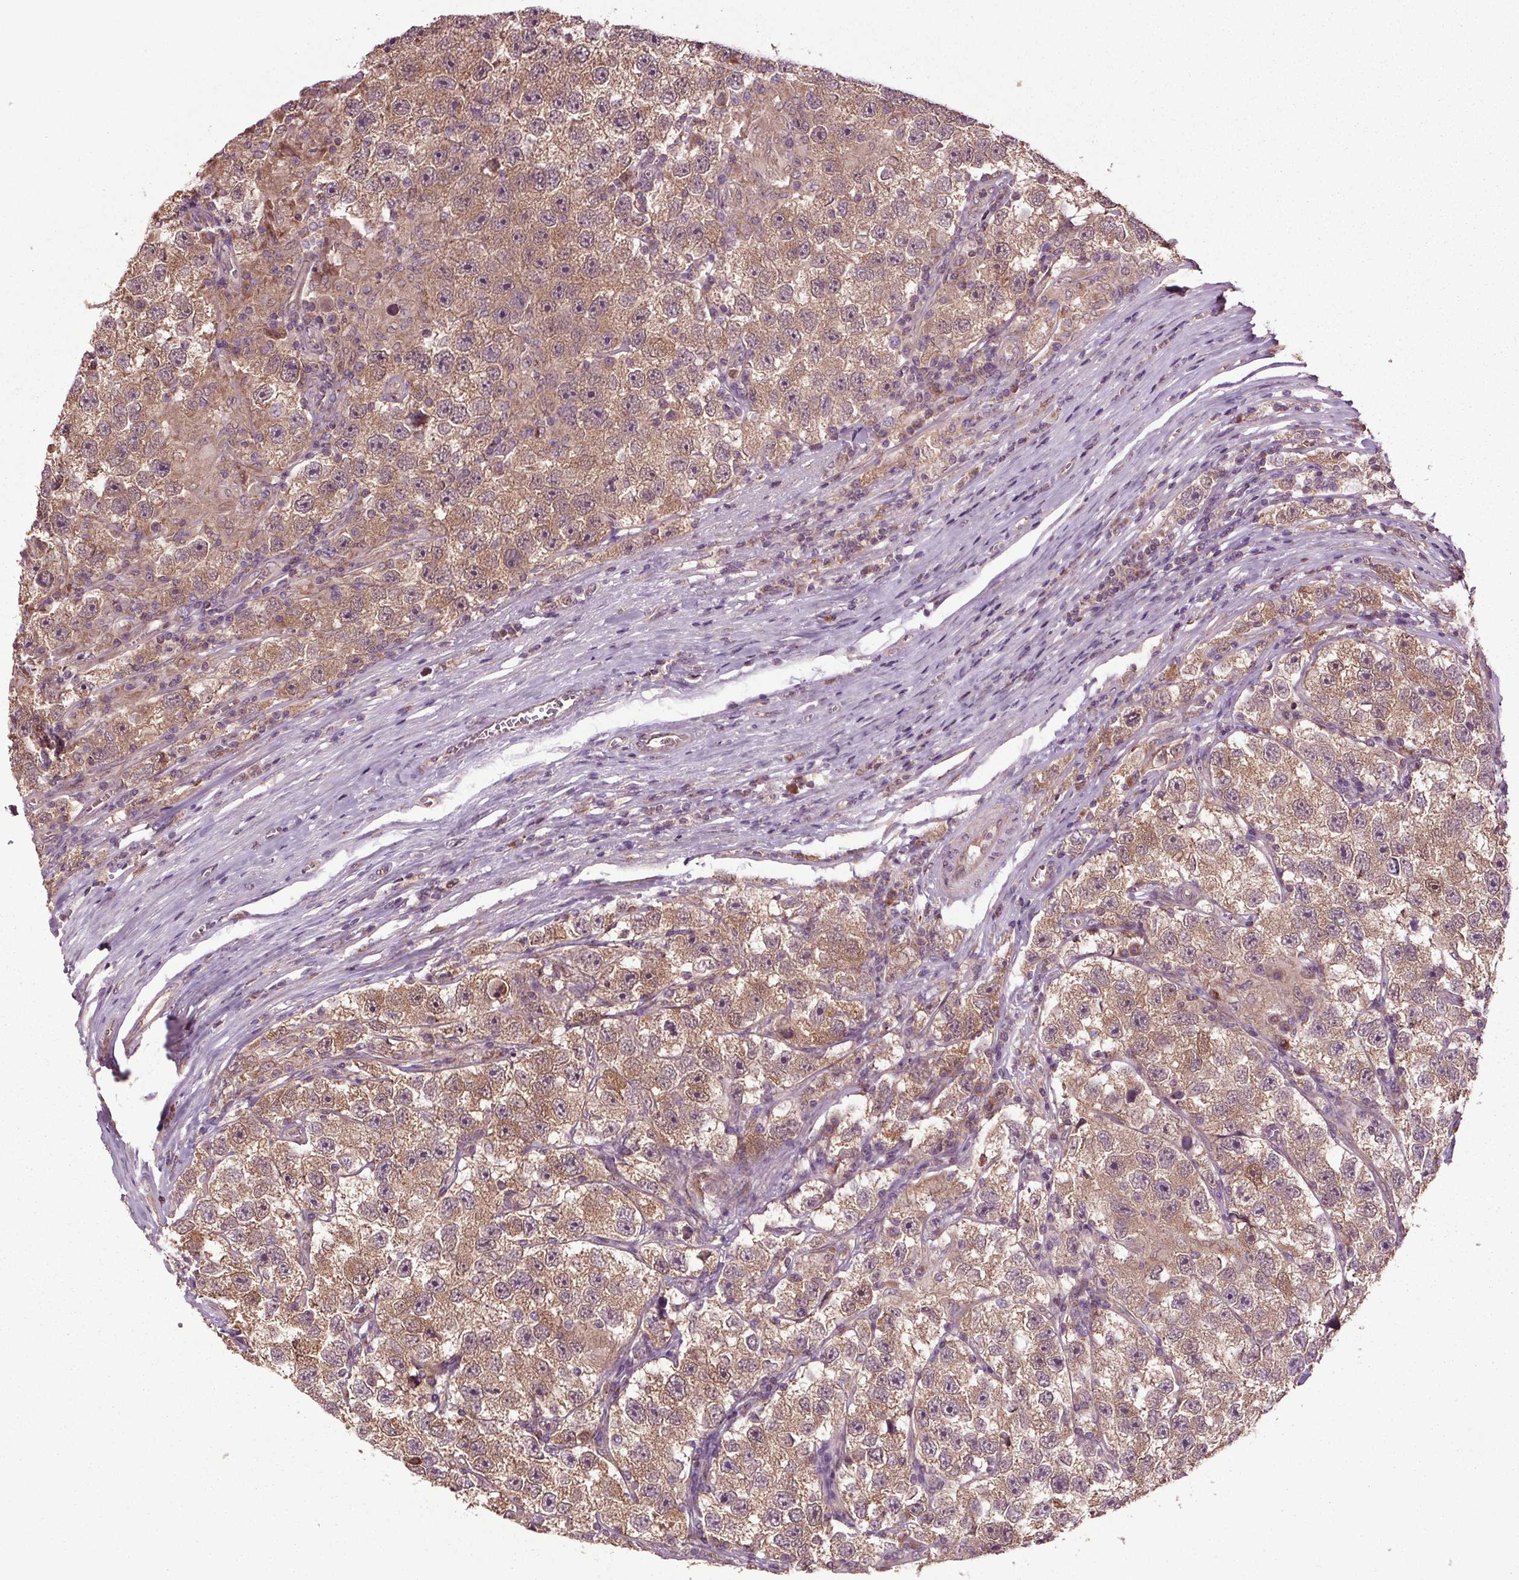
{"staining": {"intensity": "moderate", "quantity": ">75%", "location": "cytoplasmic/membranous"}, "tissue": "testis cancer", "cell_type": "Tumor cells", "image_type": "cancer", "snomed": [{"axis": "morphology", "description": "Seminoma, NOS"}, {"axis": "topography", "description": "Testis"}], "caption": "This photomicrograph demonstrates immunohistochemistry staining of human testis cancer (seminoma), with medium moderate cytoplasmic/membranous positivity in approximately >75% of tumor cells.", "gene": "RNPEP", "patient": {"sex": "male", "age": 26}}